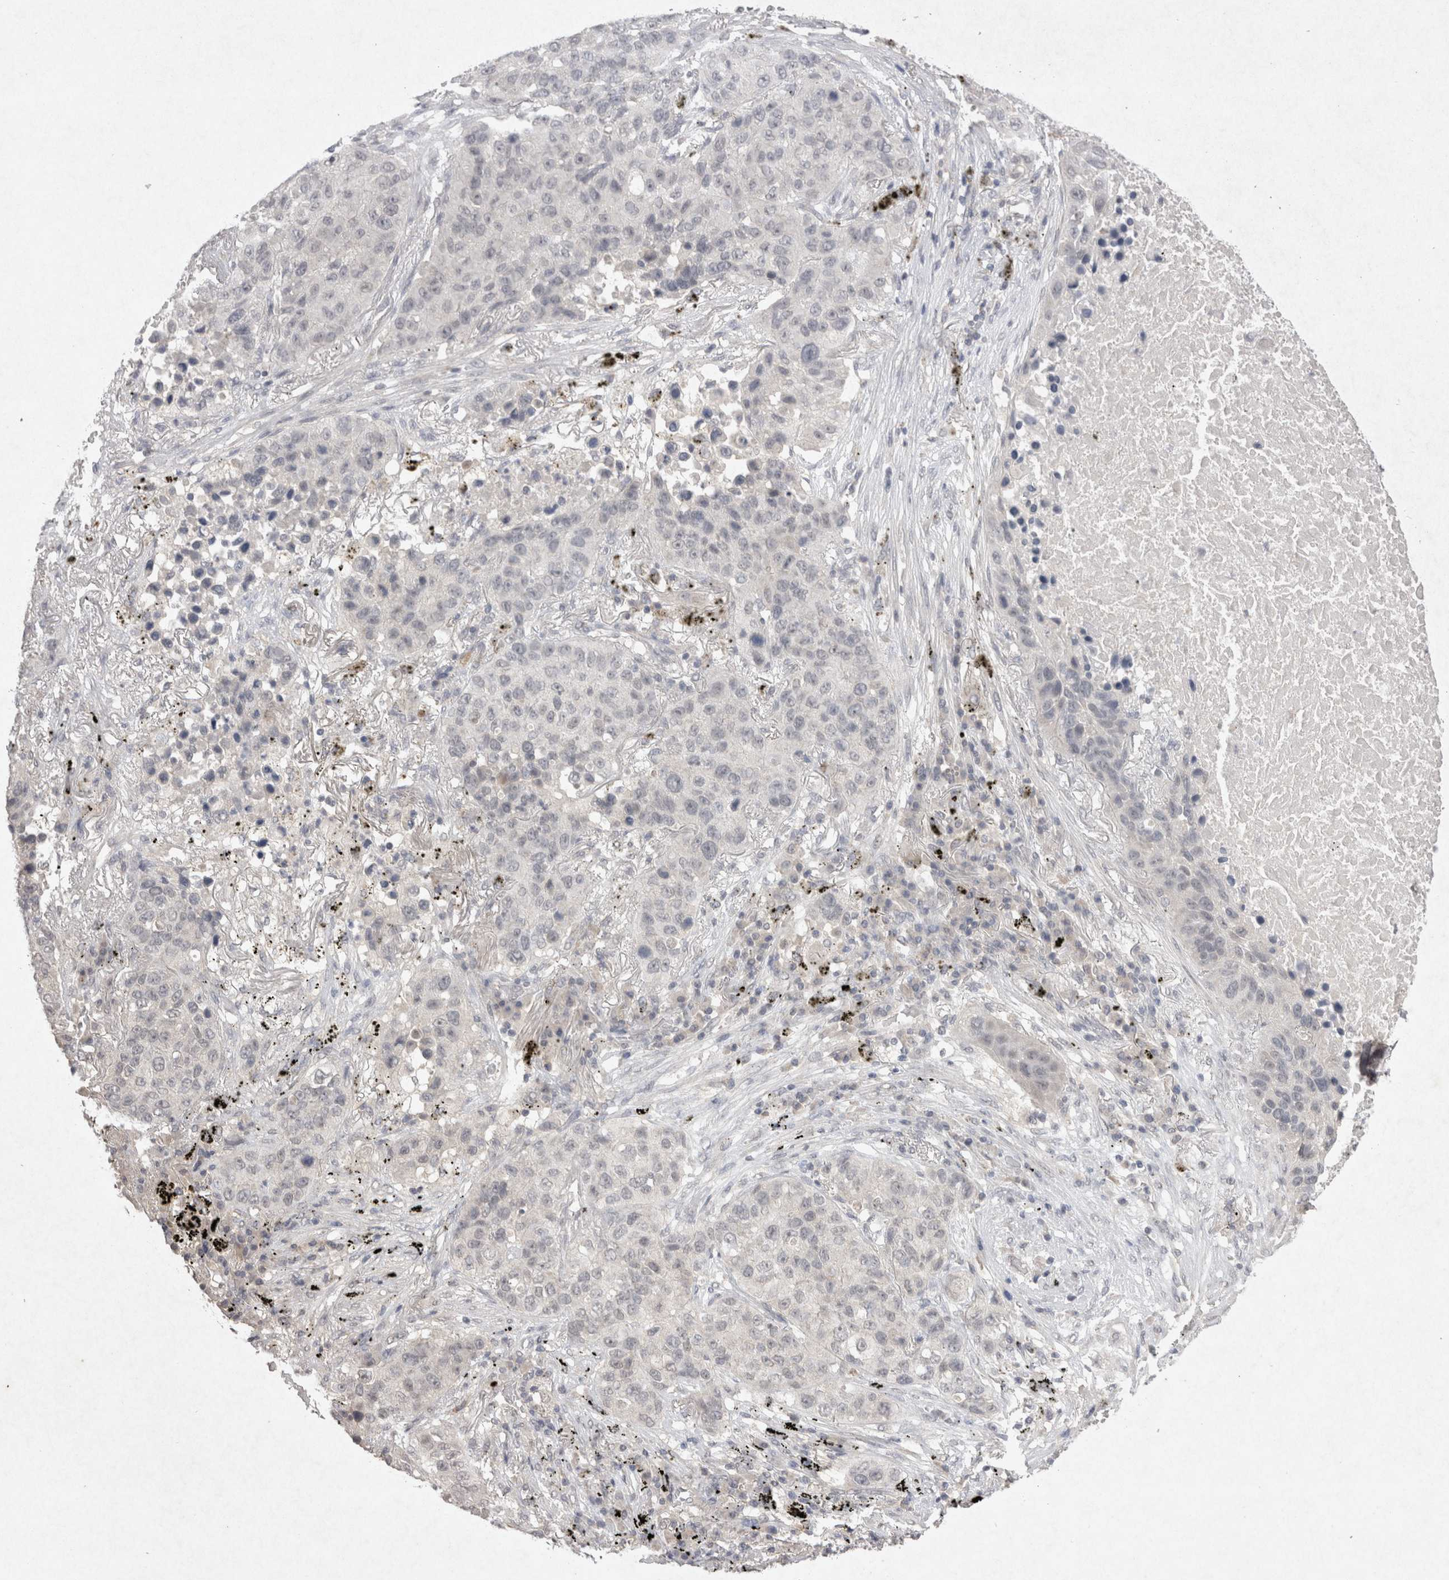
{"staining": {"intensity": "negative", "quantity": "none", "location": "none"}, "tissue": "lung cancer", "cell_type": "Tumor cells", "image_type": "cancer", "snomed": [{"axis": "morphology", "description": "Squamous cell carcinoma, NOS"}, {"axis": "topography", "description": "Lung"}], "caption": "Tumor cells are negative for protein expression in human lung squamous cell carcinoma. (DAB (3,3'-diaminobenzidine) IHC, high magnification).", "gene": "LYVE1", "patient": {"sex": "male", "age": 57}}